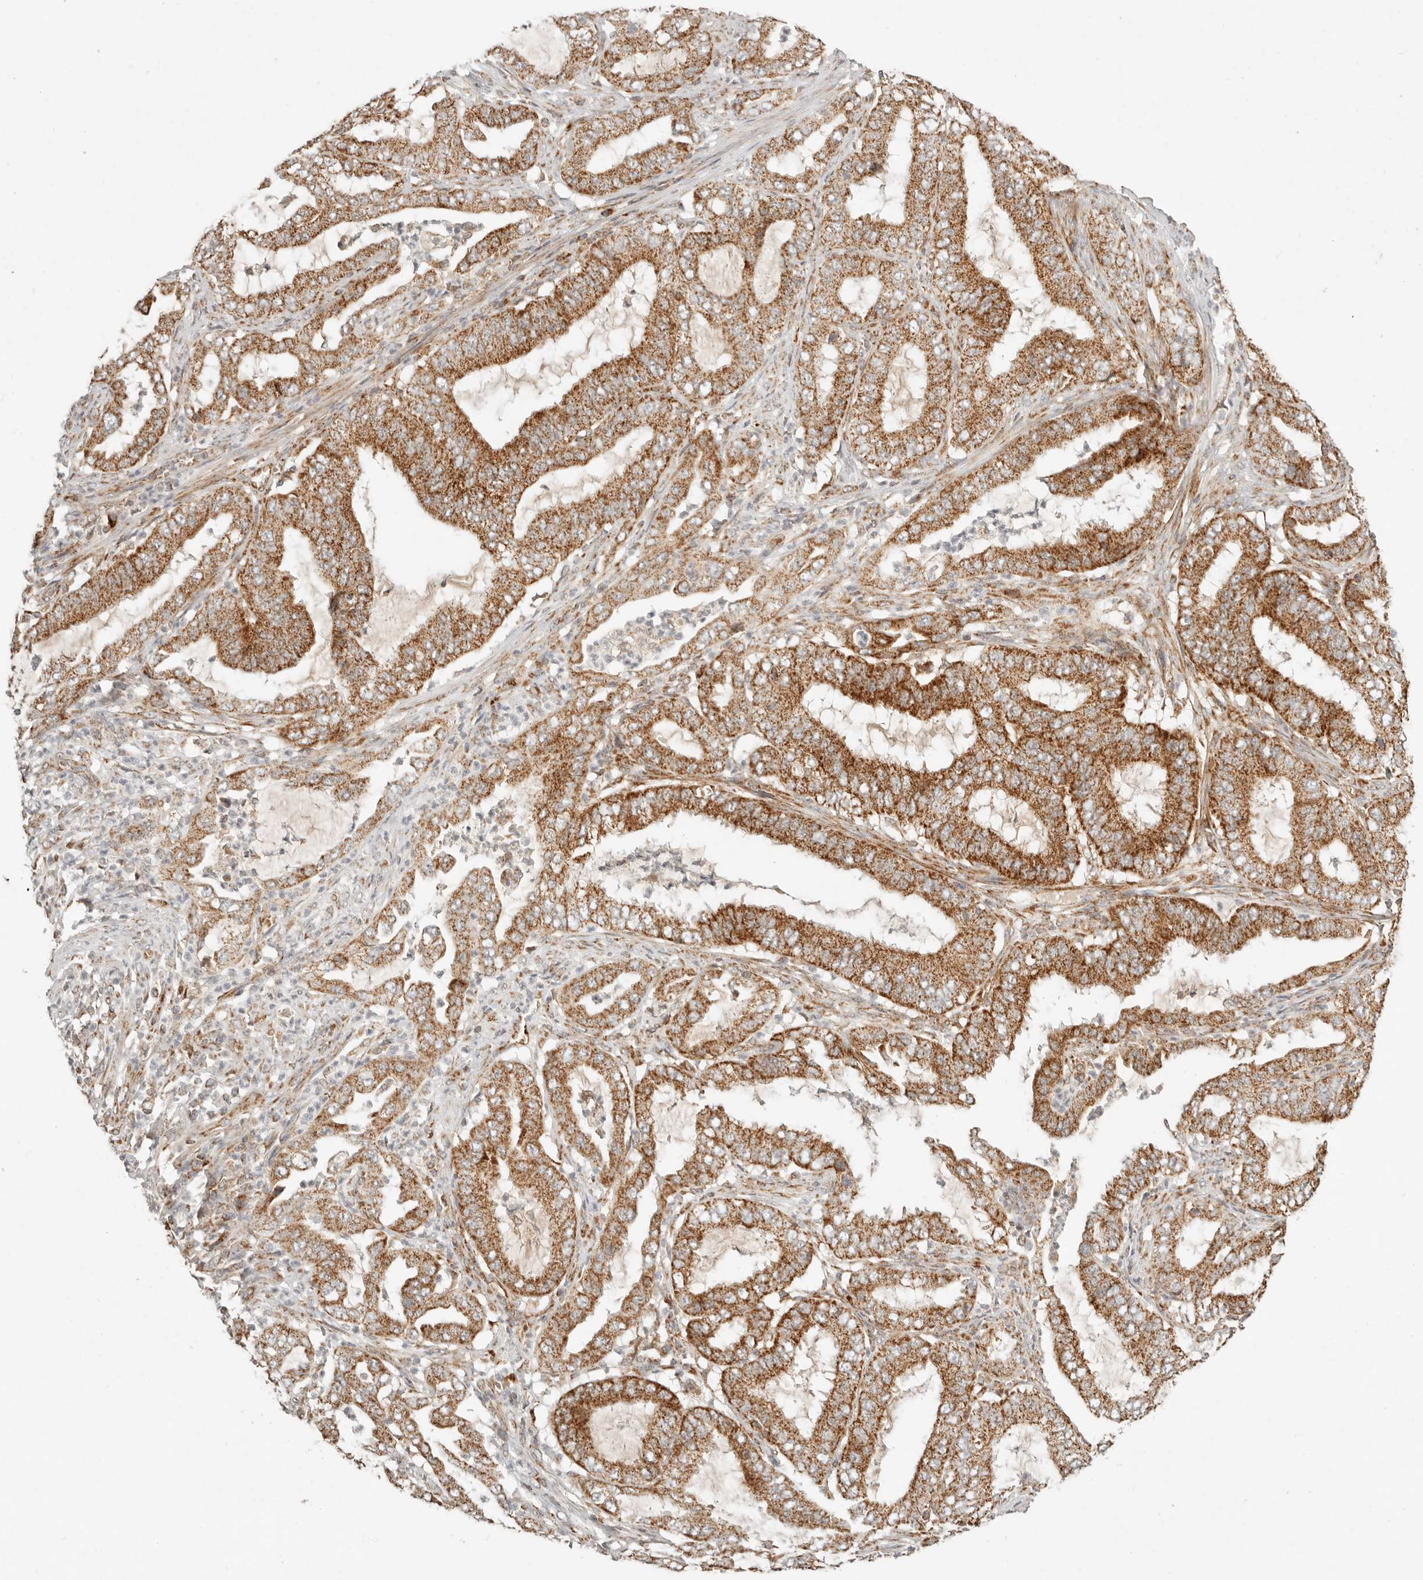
{"staining": {"intensity": "moderate", "quantity": ">75%", "location": "cytoplasmic/membranous"}, "tissue": "endometrial cancer", "cell_type": "Tumor cells", "image_type": "cancer", "snomed": [{"axis": "morphology", "description": "Adenocarcinoma, NOS"}, {"axis": "topography", "description": "Endometrium"}], "caption": "IHC histopathology image of human endometrial cancer (adenocarcinoma) stained for a protein (brown), which shows medium levels of moderate cytoplasmic/membranous expression in approximately >75% of tumor cells.", "gene": "MRPL55", "patient": {"sex": "female", "age": 51}}